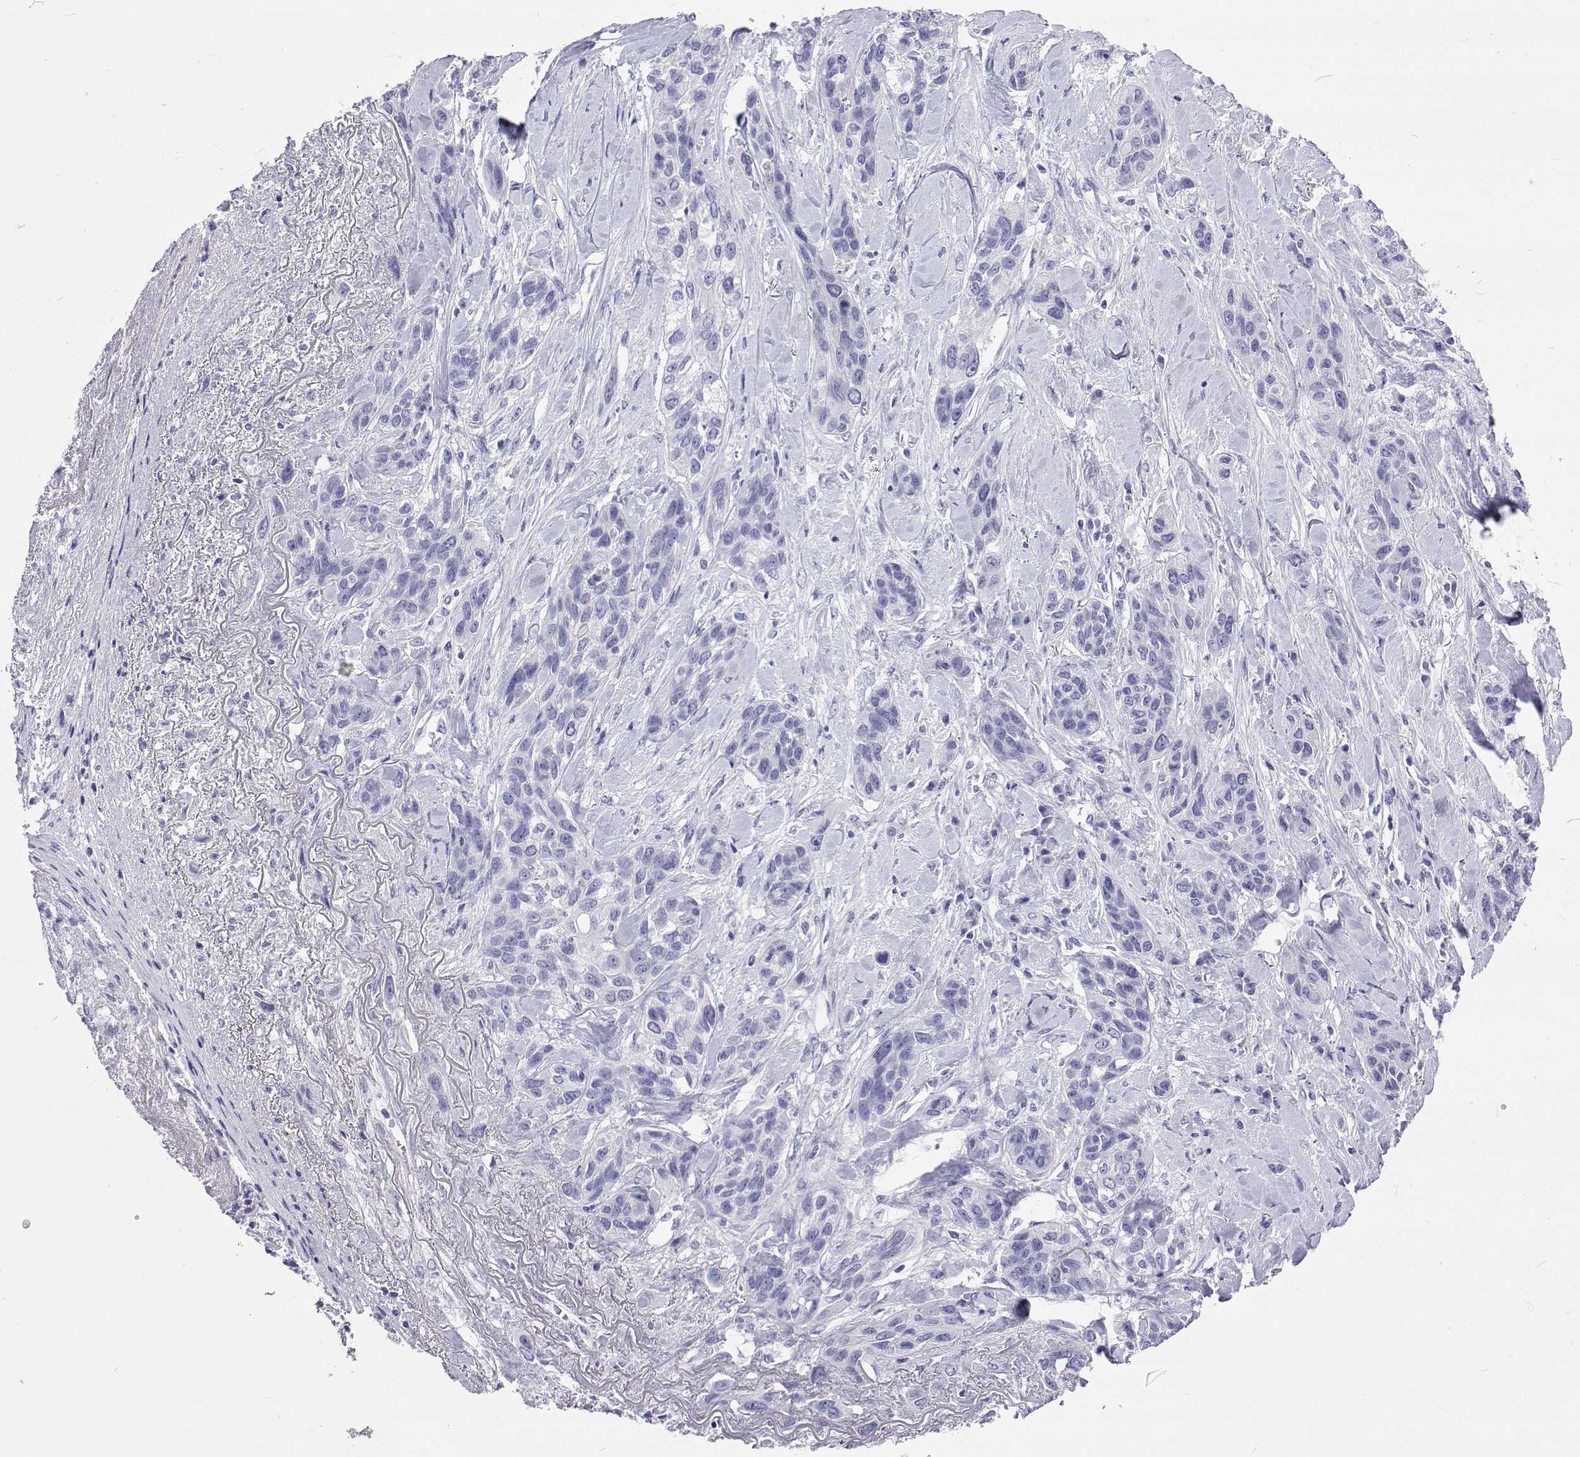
{"staining": {"intensity": "negative", "quantity": "none", "location": "none"}, "tissue": "lung cancer", "cell_type": "Tumor cells", "image_type": "cancer", "snomed": [{"axis": "morphology", "description": "Squamous cell carcinoma, NOS"}, {"axis": "topography", "description": "Lung"}], "caption": "There is no significant positivity in tumor cells of squamous cell carcinoma (lung).", "gene": "UMODL1", "patient": {"sex": "female", "age": 70}}